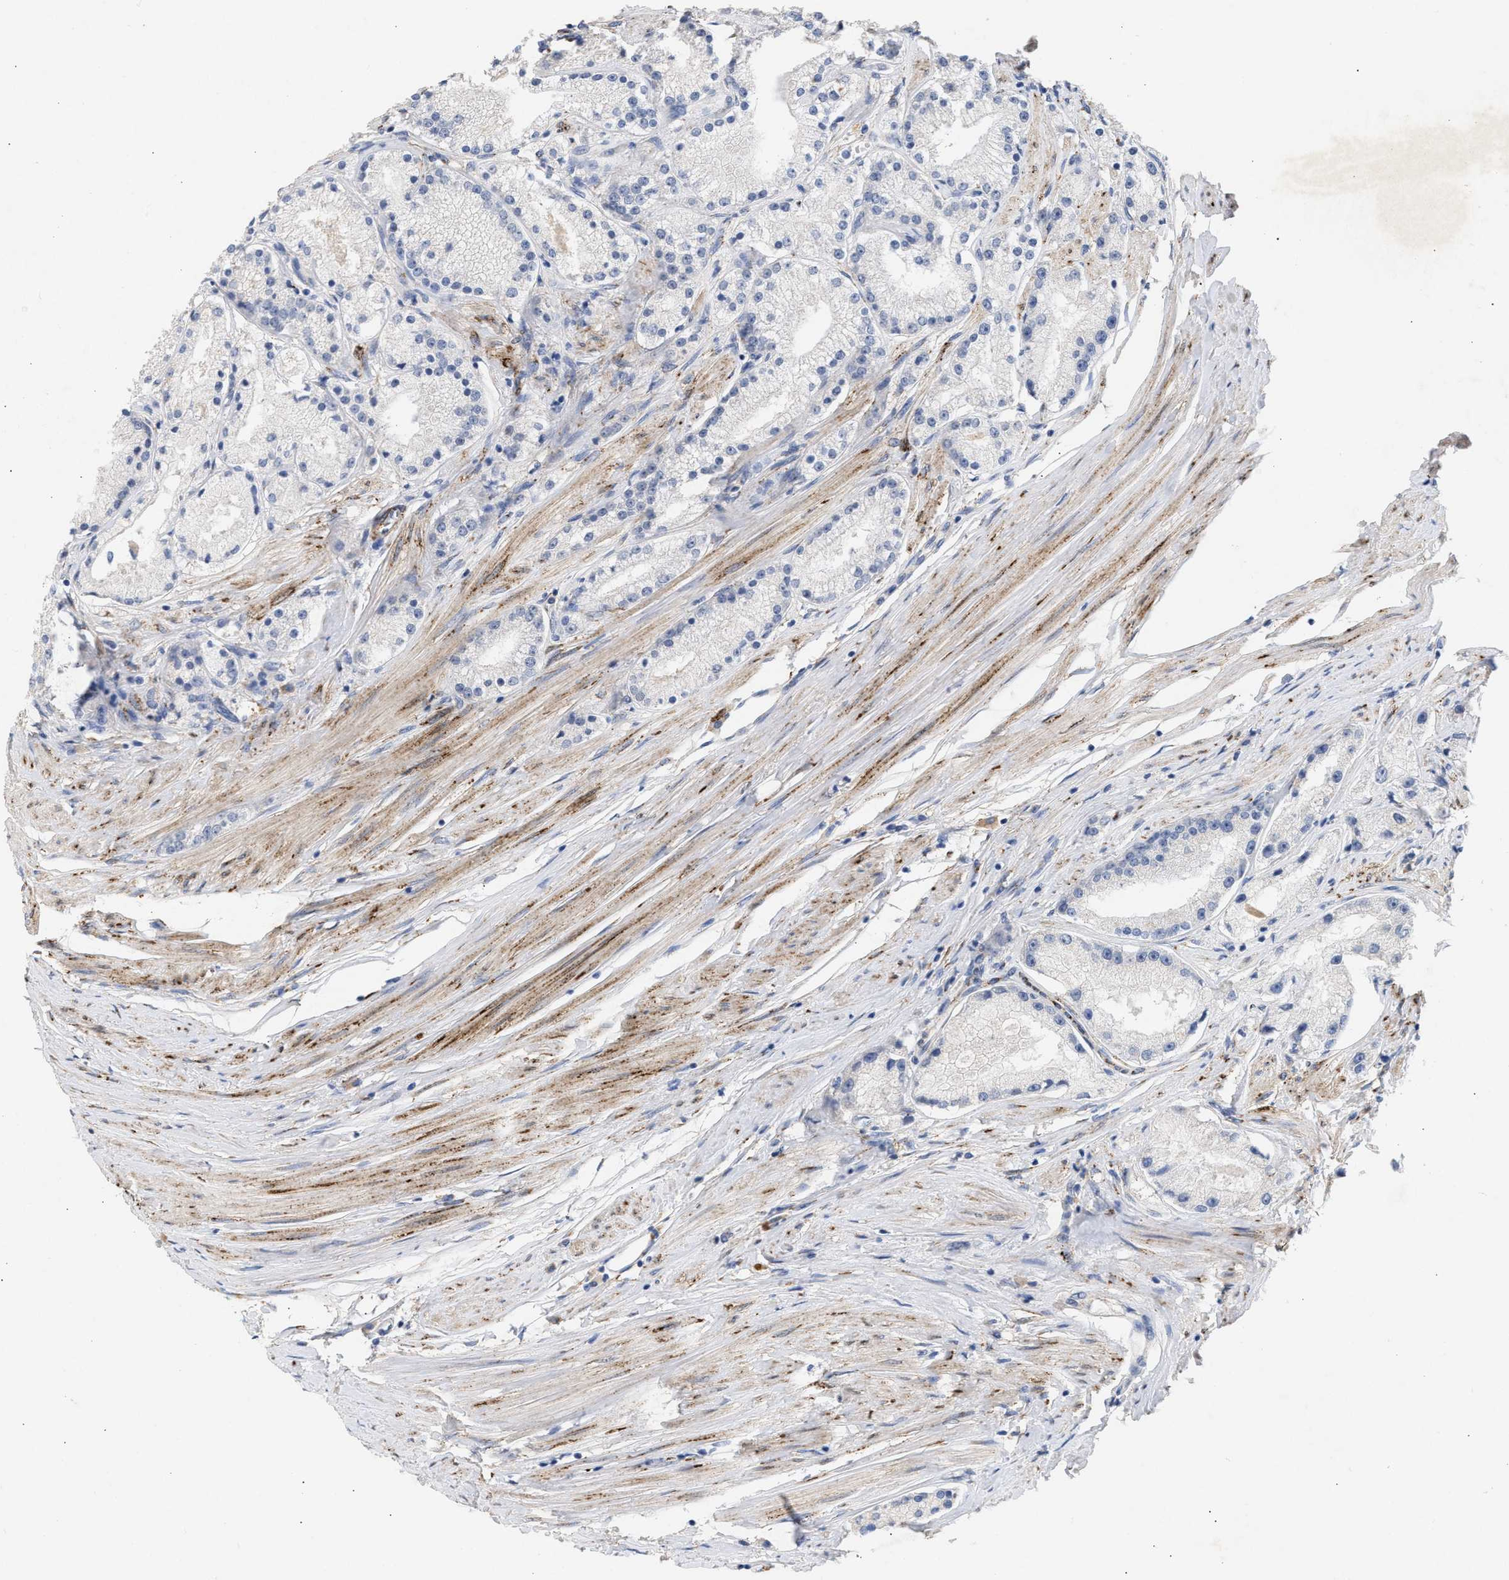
{"staining": {"intensity": "negative", "quantity": "none", "location": "none"}, "tissue": "prostate cancer", "cell_type": "Tumor cells", "image_type": "cancer", "snomed": [{"axis": "morphology", "description": "Adenocarcinoma, Low grade"}, {"axis": "topography", "description": "Prostate"}], "caption": "Immunohistochemistry of prostate low-grade adenocarcinoma shows no positivity in tumor cells.", "gene": "SELENOM", "patient": {"sex": "male", "age": 63}}